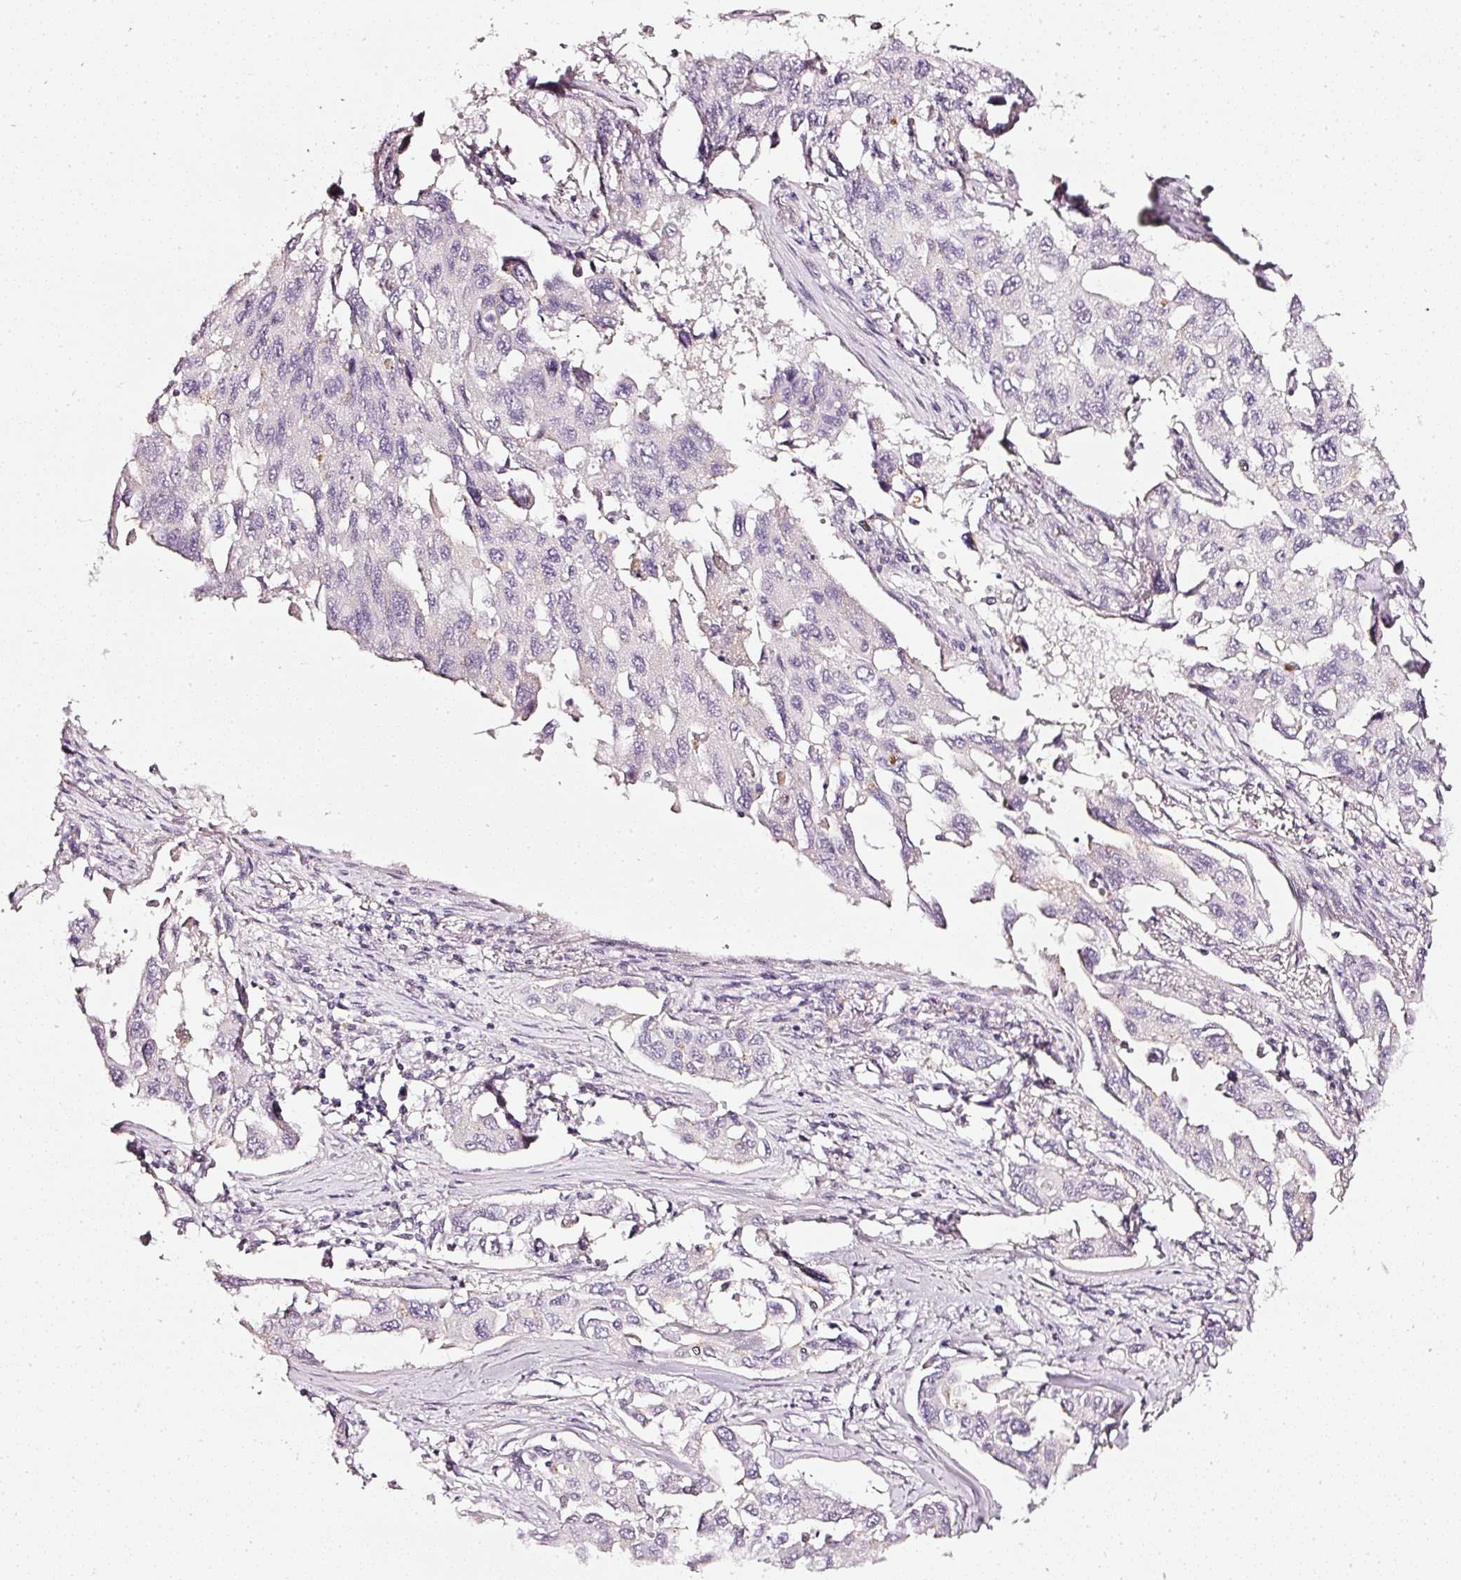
{"staining": {"intensity": "negative", "quantity": "none", "location": "none"}, "tissue": "lung cancer", "cell_type": "Tumor cells", "image_type": "cancer", "snomed": [{"axis": "morphology", "description": "Adenocarcinoma, NOS"}, {"axis": "topography", "description": "Lung"}], "caption": "This is a photomicrograph of immunohistochemistry staining of adenocarcinoma (lung), which shows no expression in tumor cells. The staining was performed using DAB (3,3'-diaminobenzidine) to visualize the protein expression in brown, while the nuclei were stained in blue with hematoxylin (Magnification: 20x).", "gene": "CNP", "patient": {"sex": "male", "age": 64}}